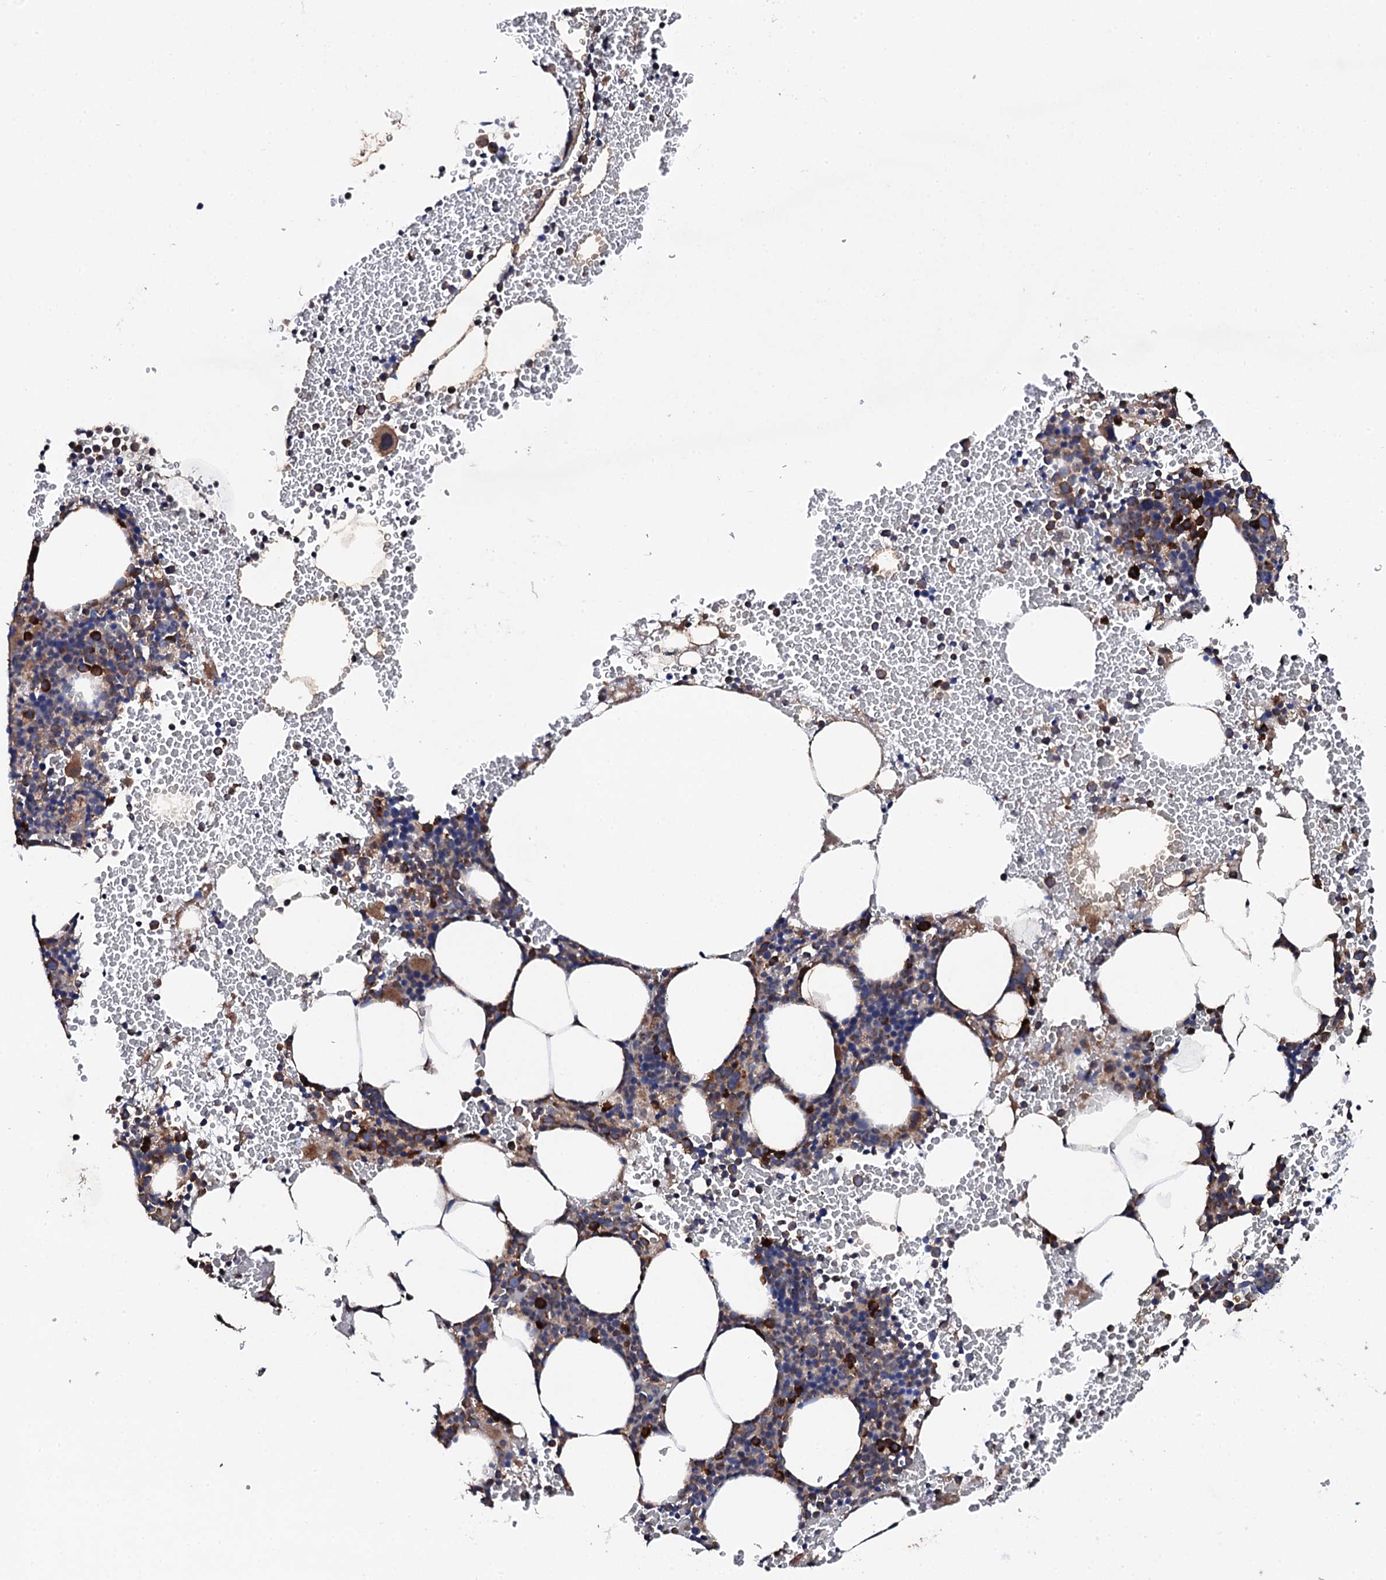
{"staining": {"intensity": "moderate", "quantity": "25%-75%", "location": "cytoplasmic/membranous"}, "tissue": "bone marrow", "cell_type": "Hematopoietic cells", "image_type": "normal", "snomed": [{"axis": "morphology", "description": "Normal tissue, NOS"}, {"axis": "morphology", "description": "Inflammation, NOS"}, {"axis": "topography", "description": "Bone marrow"}], "caption": "Bone marrow stained for a protein exhibits moderate cytoplasmic/membranous positivity in hematopoietic cells. (Brightfield microscopy of DAB IHC at high magnification).", "gene": "LIPT2", "patient": {"sex": "female", "age": 78}}